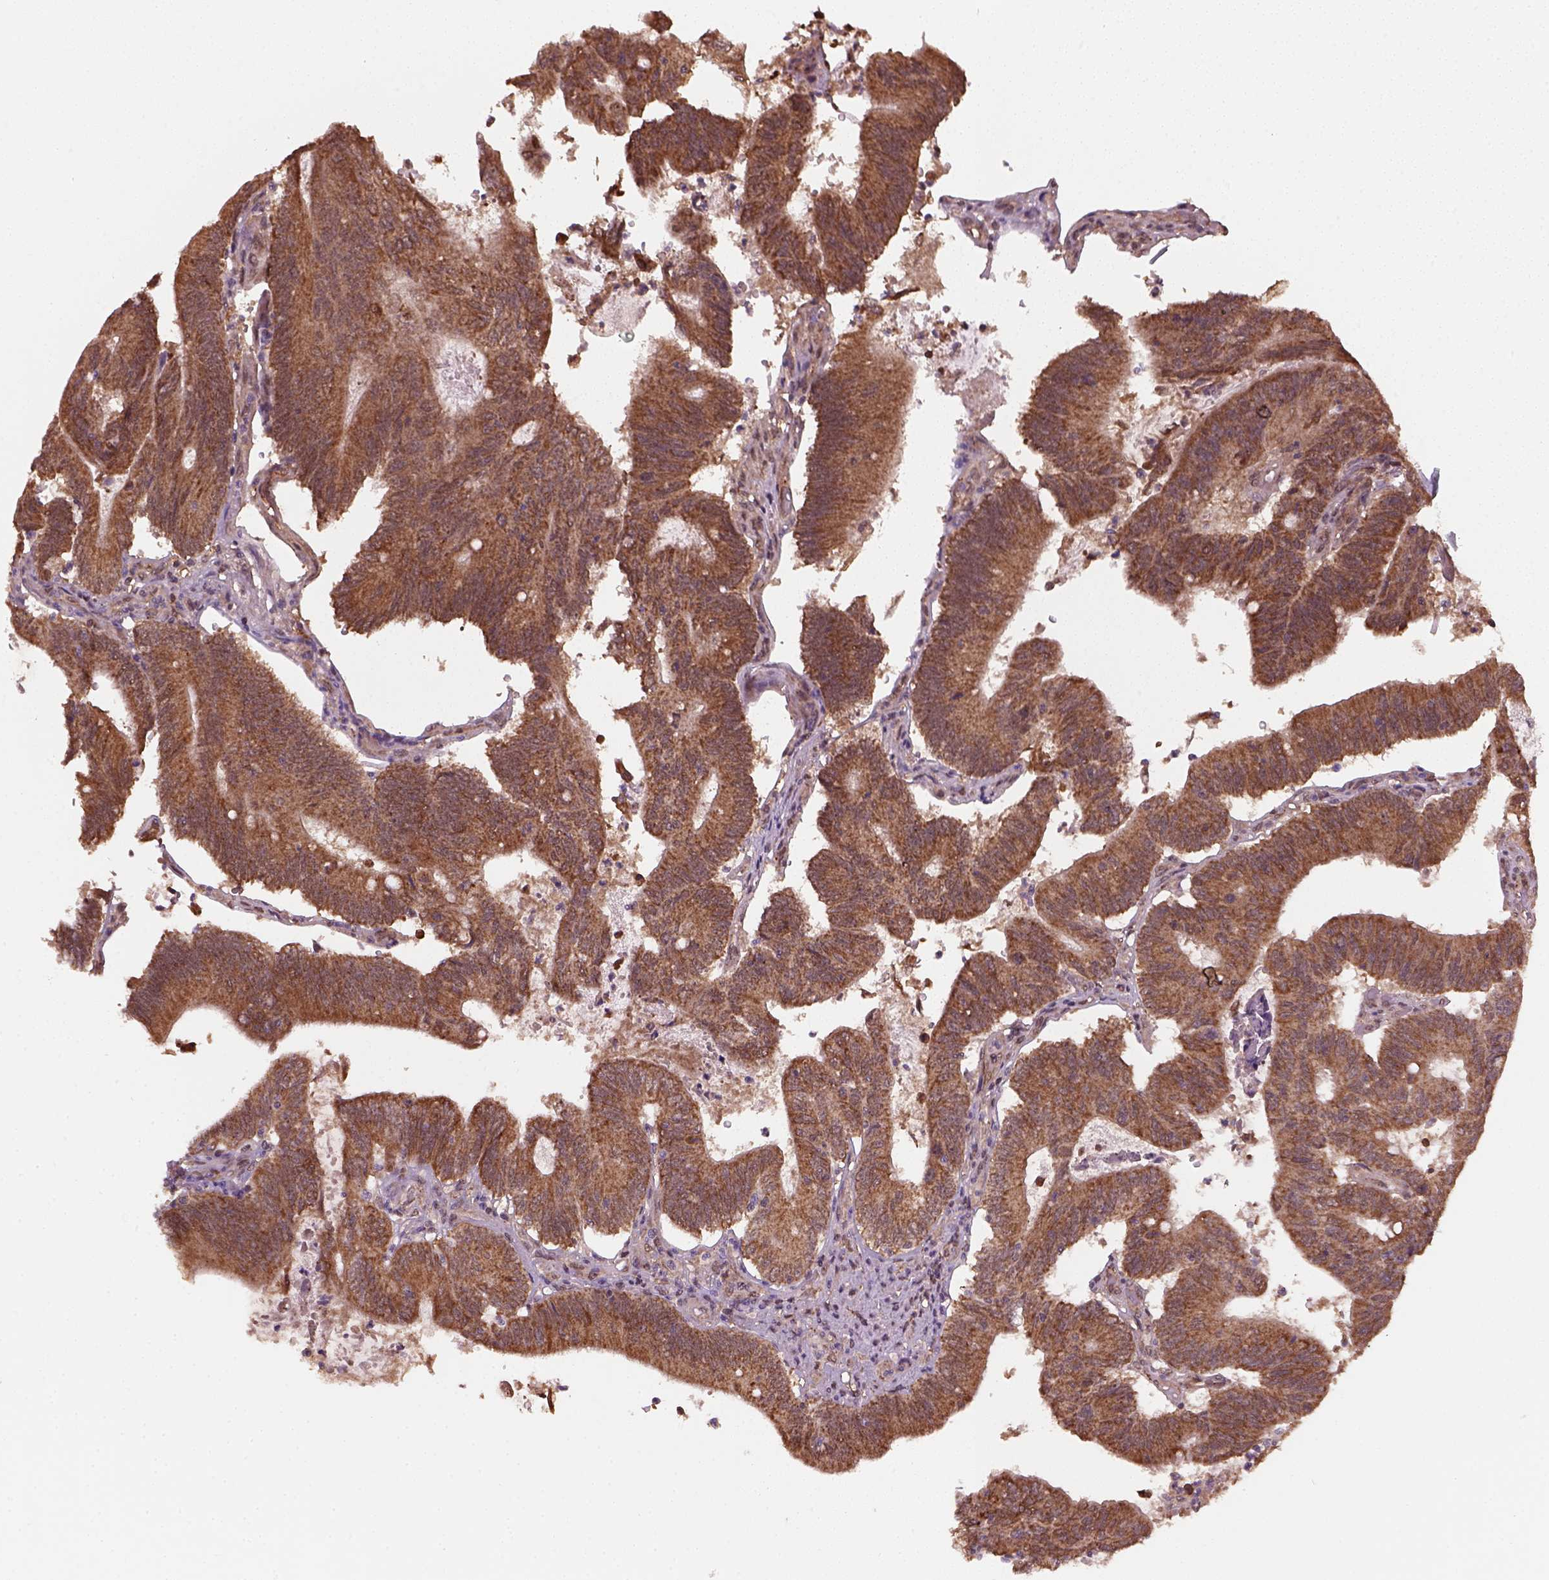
{"staining": {"intensity": "strong", "quantity": ">75%", "location": "cytoplasmic/membranous"}, "tissue": "colorectal cancer", "cell_type": "Tumor cells", "image_type": "cancer", "snomed": [{"axis": "morphology", "description": "Adenocarcinoma, NOS"}, {"axis": "topography", "description": "Colon"}], "caption": "DAB immunohistochemical staining of adenocarcinoma (colorectal) exhibits strong cytoplasmic/membranous protein expression in approximately >75% of tumor cells. (Stains: DAB in brown, nuclei in blue, Microscopy: brightfield microscopy at high magnification).", "gene": "NUDT9", "patient": {"sex": "female", "age": 70}}